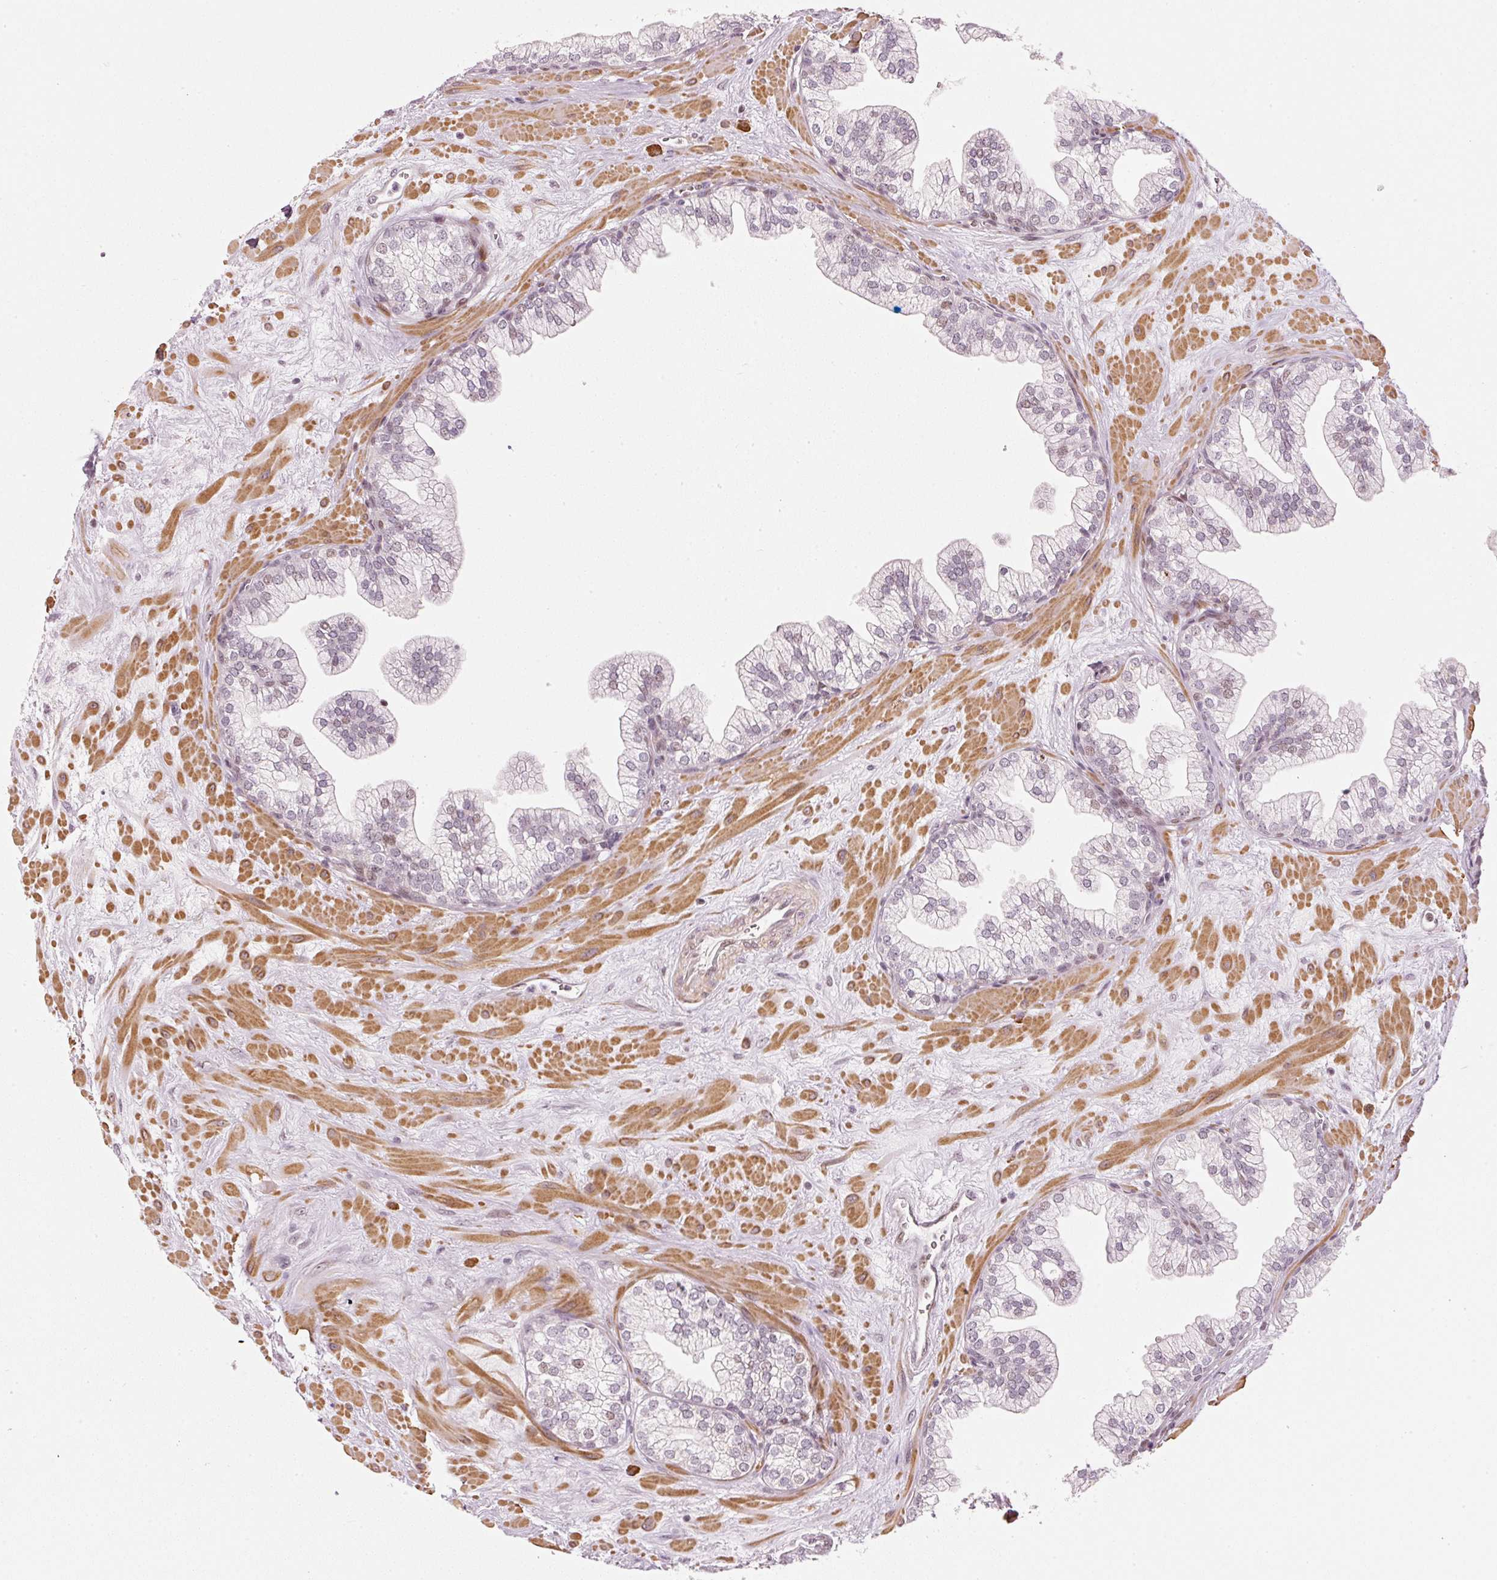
{"staining": {"intensity": "weak", "quantity": "<25%", "location": "nuclear"}, "tissue": "prostate", "cell_type": "Glandular cells", "image_type": "normal", "snomed": [{"axis": "morphology", "description": "Normal tissue, NOS"}, {"axis": "topography", "description": "Prostate"}, {"axis": "topography", "description": "Peripheral nerve tissue"}], "caption": "IHC of unremarkable prostate reveals no expression in glandular cells.", "gene": "MXRA8", "patient": {"sex": "male", "age": 61}}